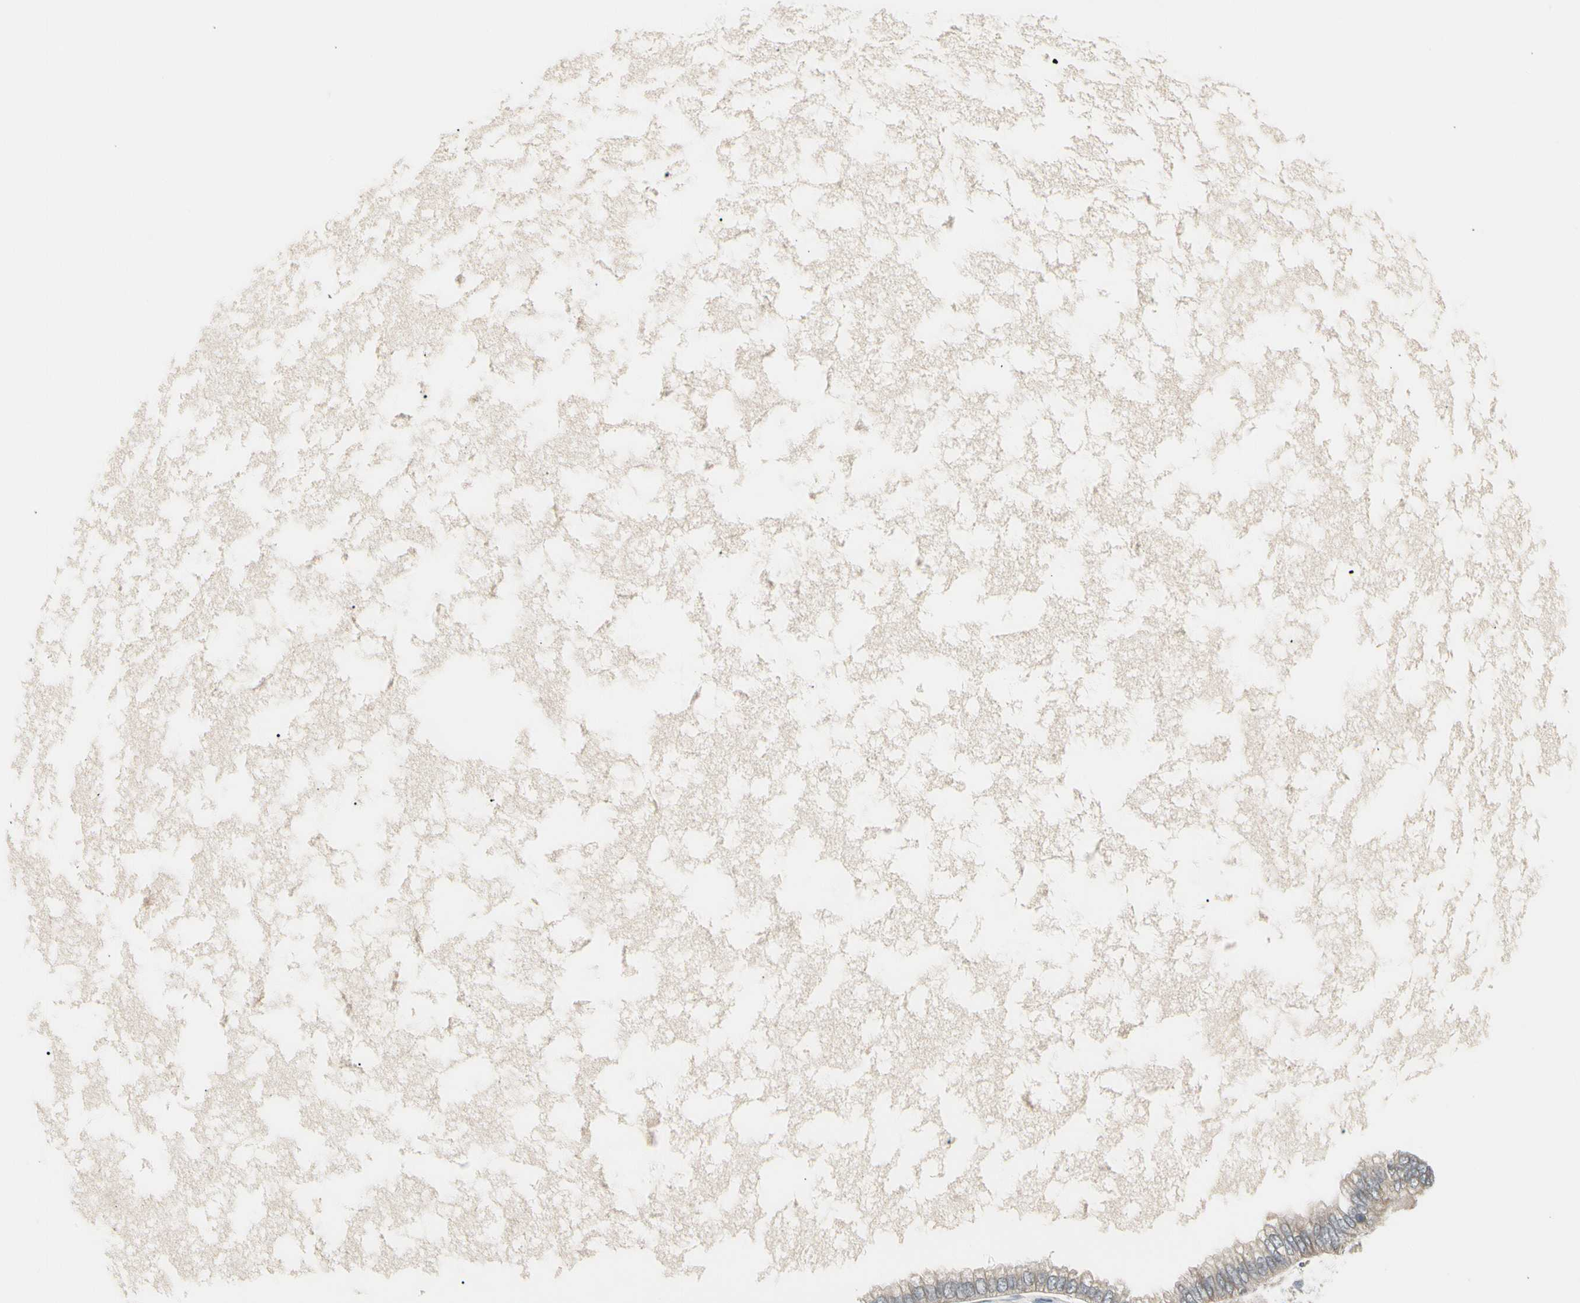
{"staining": {"intensity": "weak", "quantity": "<25%", "location": "cytoplasmic/membranous"}, "tissue": "ovarian cancer", "cell_type": "Tumor cells", "image_type": "cancer", "snomed": [{"axis": "morphology", "description": "Cystadenocarcinoma, mucinous, NOS"}, {"axis": "topography", "description": "Ovary"}], "caption": "IHC micrograph of neoplastic tissue: human ovarian cancer stained with DAB (3,3'-diaminobenzidine) exhibits no significant protein staining in tumor cells.", "gene": "GRN", "patient": {"sex": "female", "age": 80}}